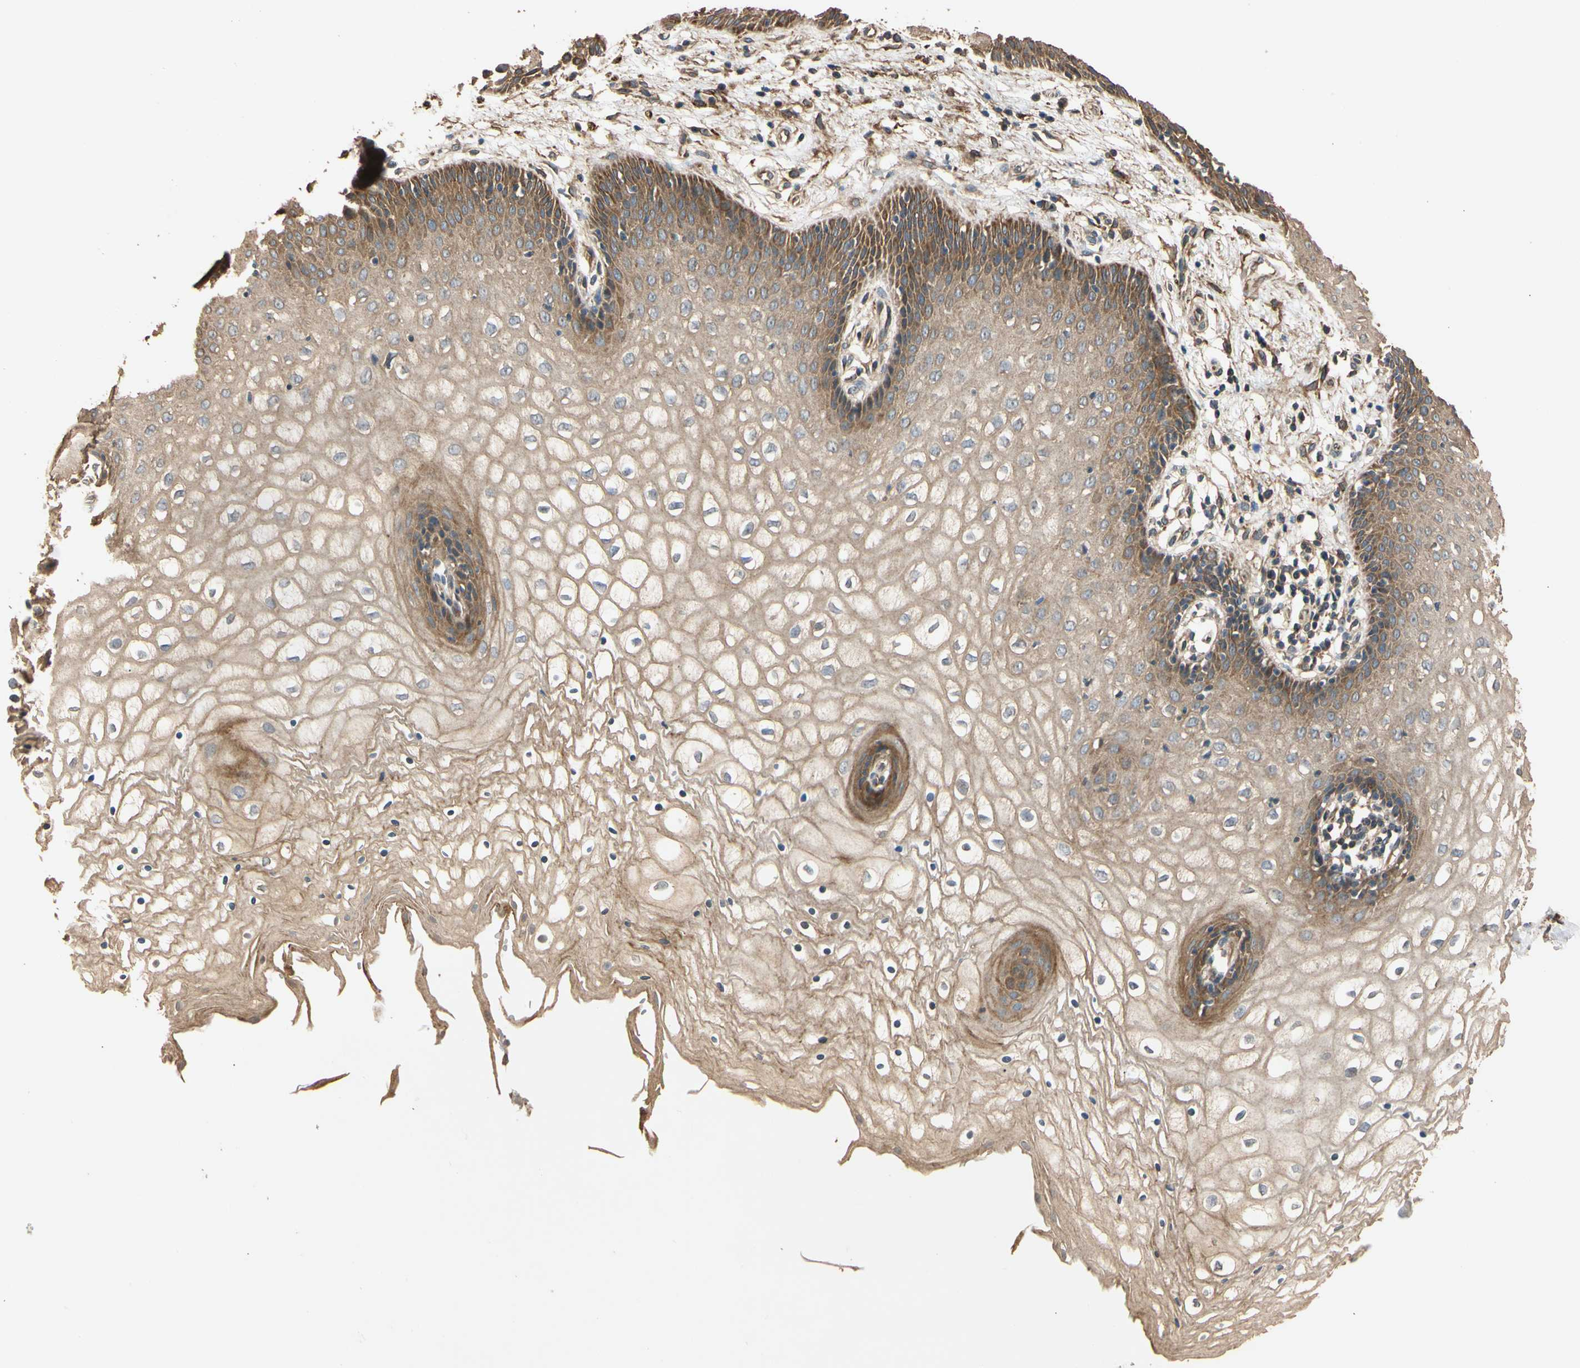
{"staining": {"intensity": "moderate", "quantity": ">75%", "location": "cytoplasmic/membranous"}, "tissue": "vagina", "cell_type": "Squamous epithelial cells", "image_type": "normal", "snomed": [{"axis": "morphology", "description": "Normal tissue, NOS"}, {"axis": "topography", "description": "Vagina"}], "caption": "Protein expression analysis of normal human vagina reveals moderate cytoplasmic/membranous staining in about >75% of squamous epithelial cells. The protein is stained brown, and the nuclei are stained in blue (DAB IHC with brightfield microscopy, high magnification).", "gene": "MGRN1", "patient": {"sex": "female", "age": 34}}